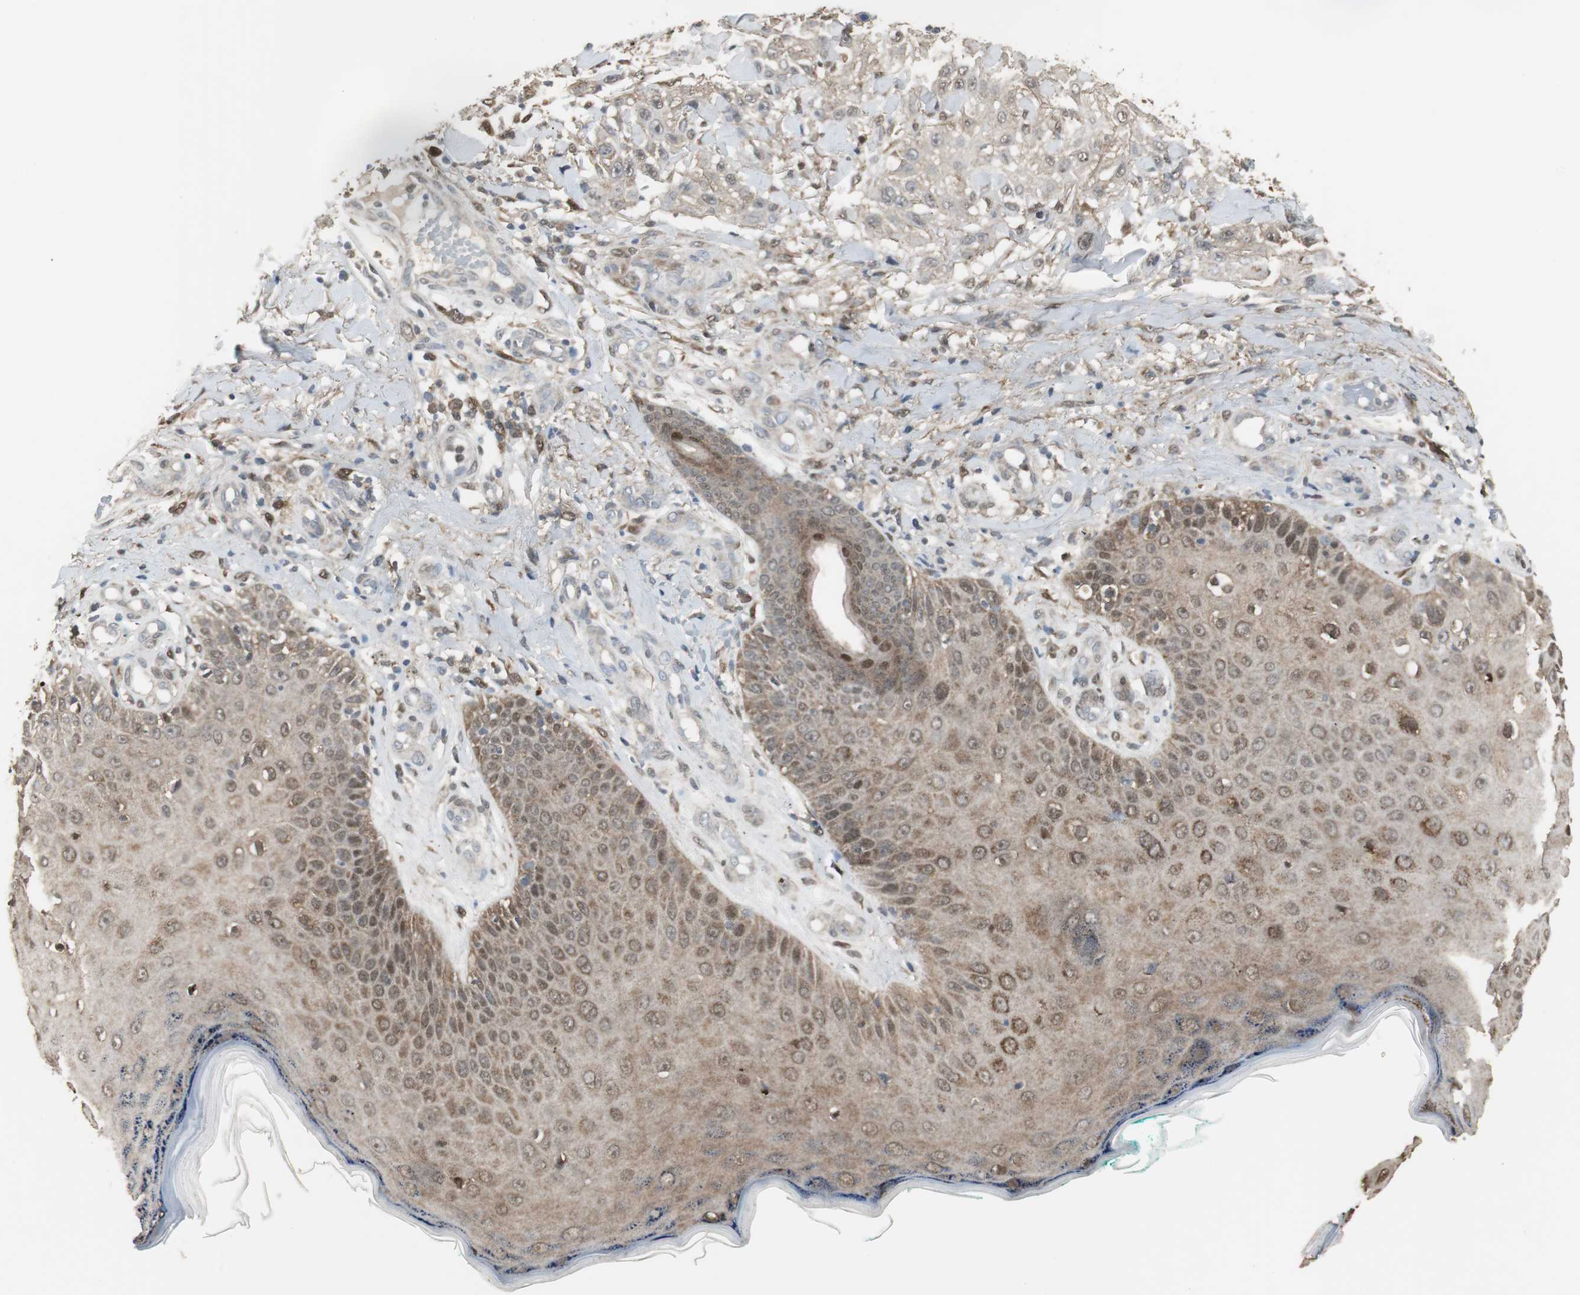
{"staining": {"intensity": "weak", "quantity": "25%-75%", "location": "cytoplasmic/membranous,nuclear"}, "tissue": "skin cancer", "cell_type": "Tumor cells", "image_type": "cancer", "snomed": [{"axis": "morphology", "description": "Squamous cell carcinoma, NOS"}, {"axis": "topography", "description": "Skin"}], "caption": "Approximately 25%-75% of tumor cells in skin cancer (squamous cell carcinoma) demonstrate weak cytoplasmic/membranous and nuclear protein expression as visualized by brown immunohistochemical staining.", "gene": "PLIN3", "patient": {"sex": "female", "age": 42}}